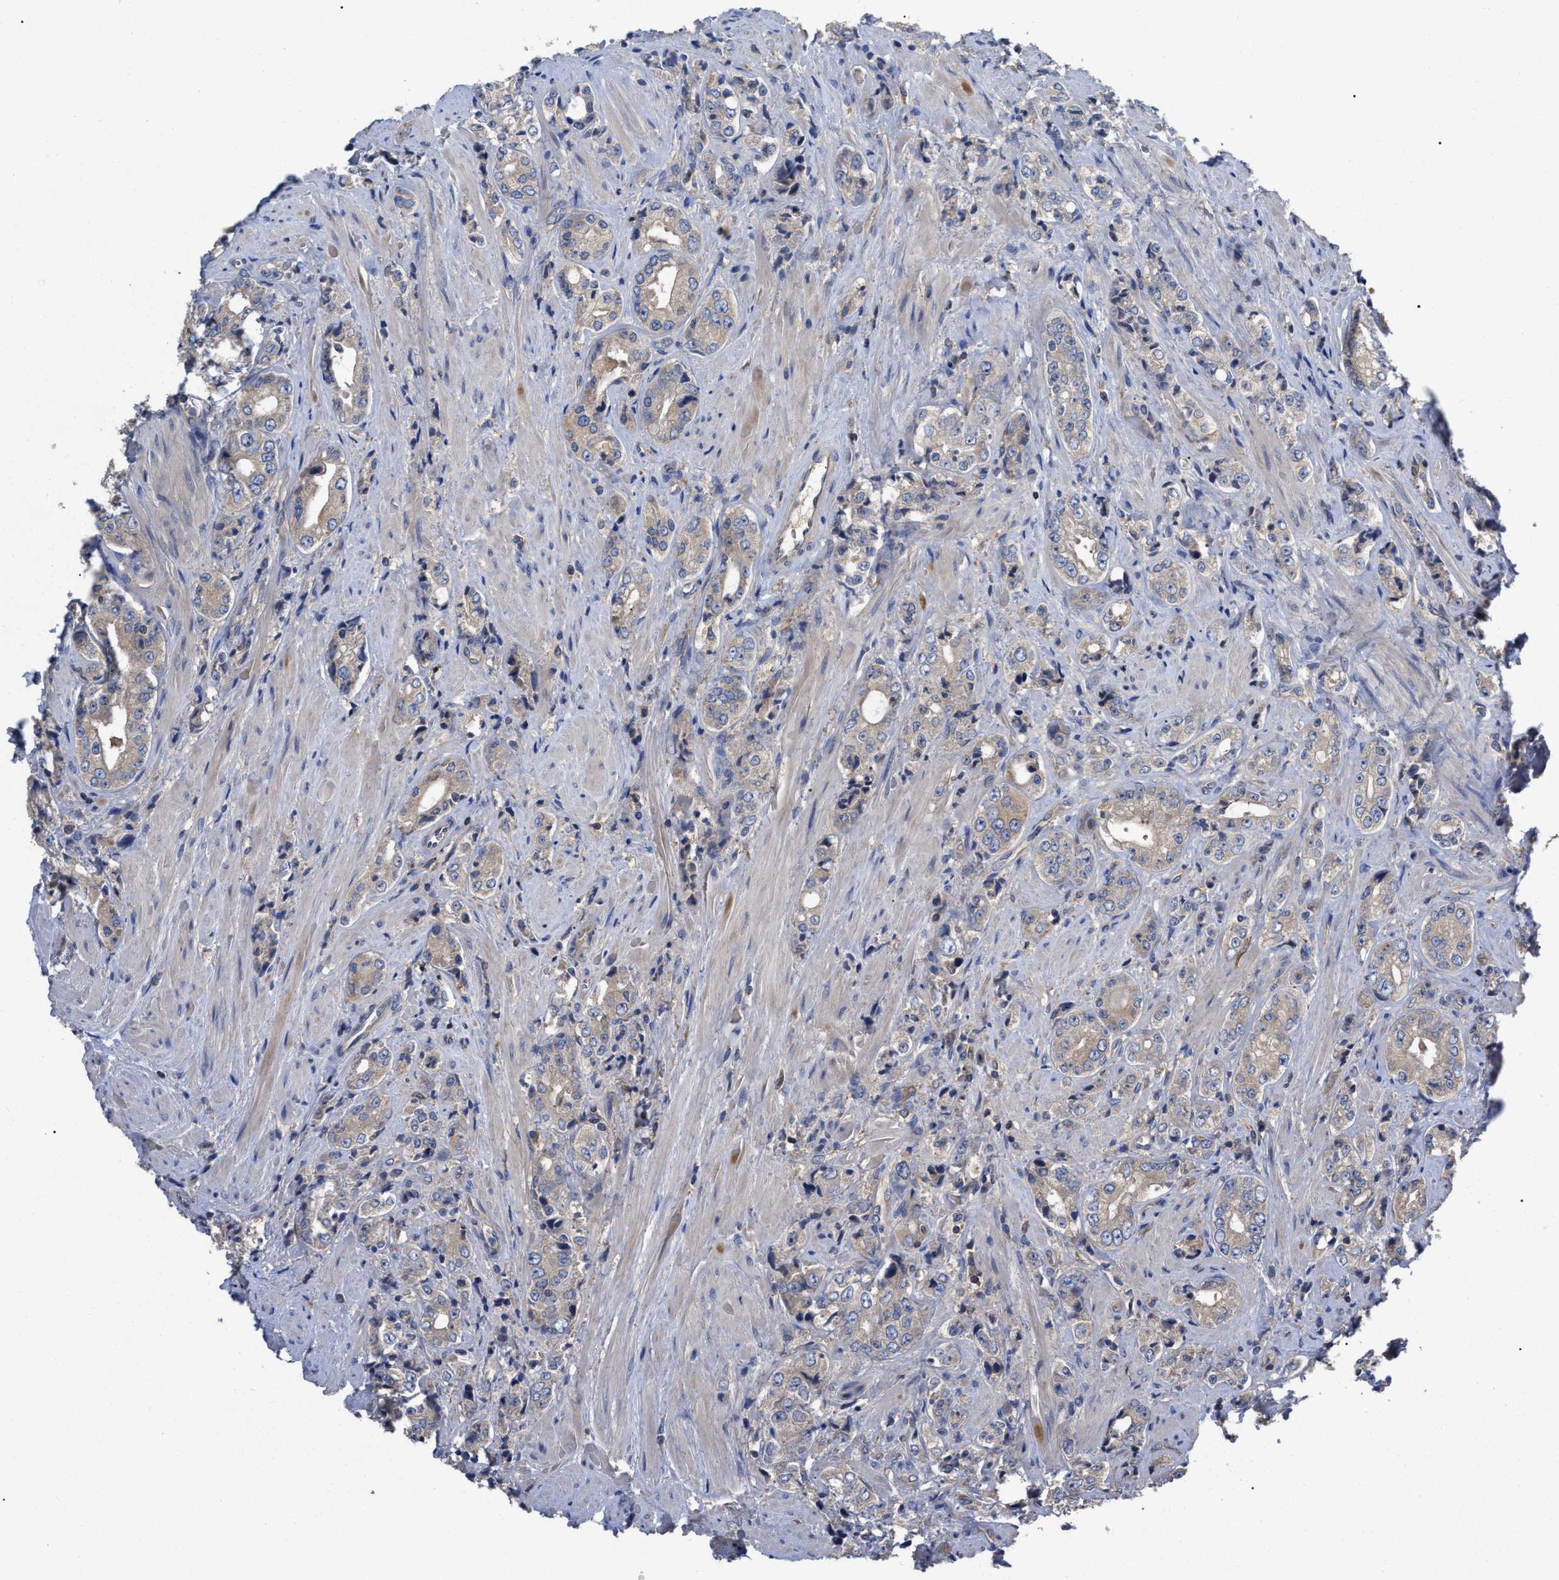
{"staining": {"intensity": "weak", "quantity": "<25%", "location": "cytoplasmic/membranous"}, "tissue": "prostate cancer", "cell_type": "Tumor cells", "image_type": "cancer", "snomed": [{"axis": "morphology", "description": "Adenocarcinoma, High grade"}, {"axis": "topography", "description": "Prostate"}], "caption": "This is an IHC photomicrograph of human prostate cancer (adenocarcinoma (high-grade)). There is no expression in tumor cells.", "gene": "RAP1GDS1", "patient": {"sex": "male", "age": 61}}